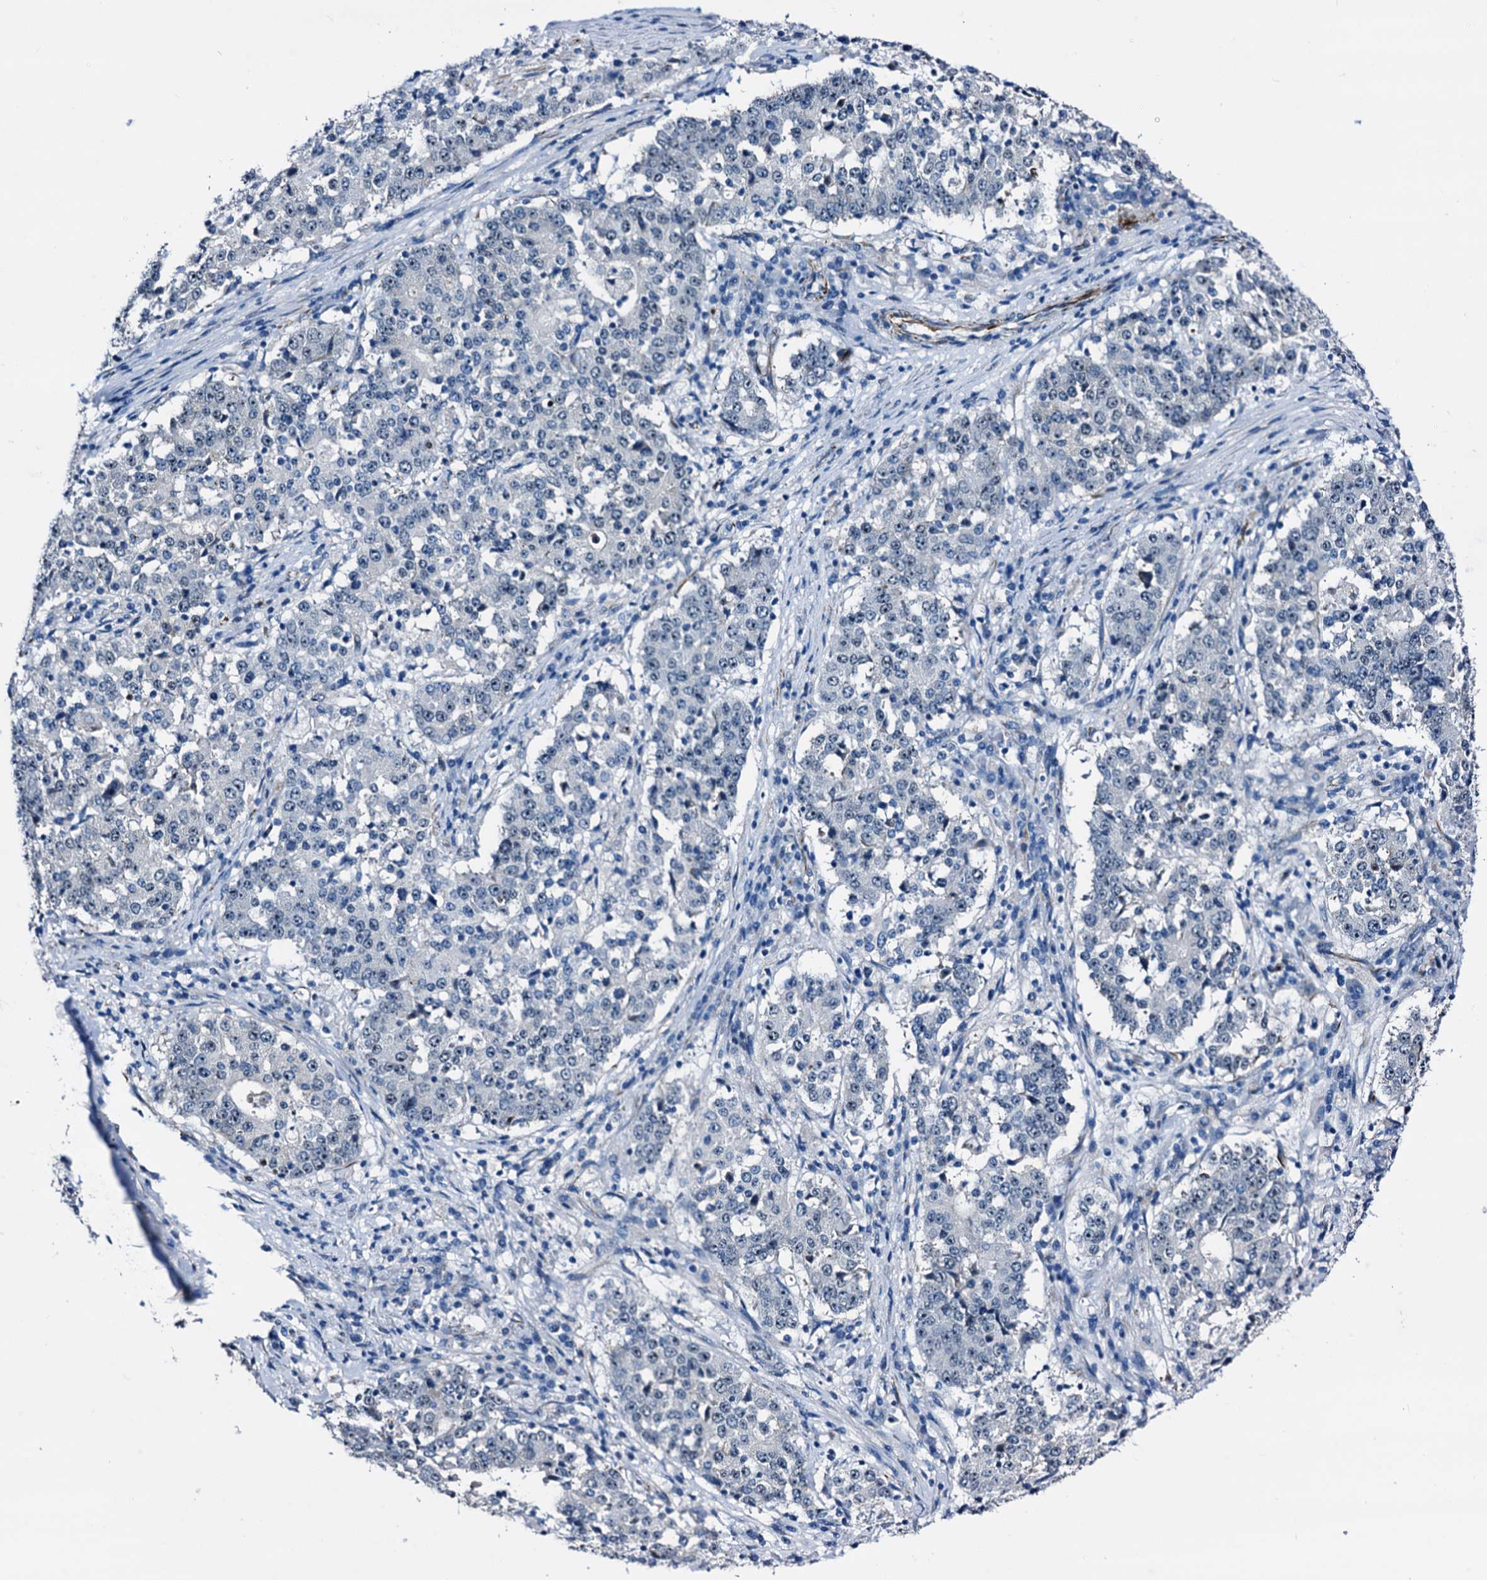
{"staining": {"intensity": "weak", "quantity": "<25%", "location": "nuclear"}, "tissue": "stomach cancer", "cell_type": "Tumor cells", "image_type": "cancer", "snomed": [{"axis": "morphology", "description": "Adenocarcinoma, NOS"}, {"axis": "topography", "description": "Stomach"}], "caption": "The immunohistochemistry (IHC) photomicrograph has no significant staining in tumor cells of stomach cancer tissue.", "gene": "EMG1", "patient": {"sex": "male", "age": 59}}